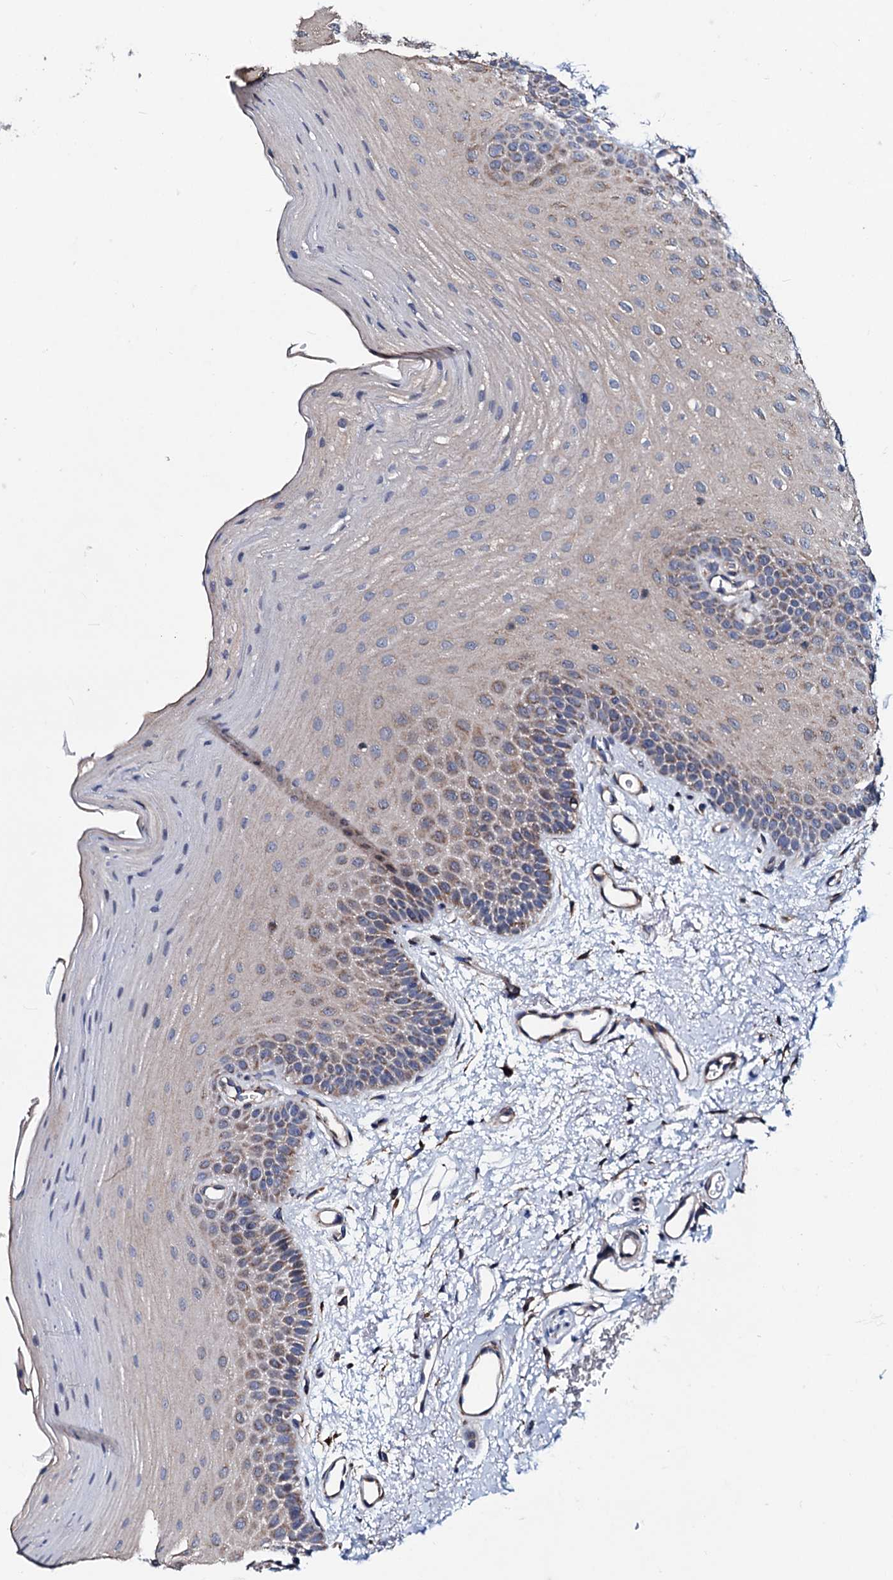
{"staining": {"intensity": "weak", "quantity": "25%-75%", "location": "cytoplasmic/membranous"}, "tissue": "oral mucosa", "cell_type": "Squamous epithelial cells", "image_type": "normal", "snomed": [{"axis": "morphology", "description": "Normal tissue, NOS"}, {"axis": "topography", "description": "Oral tissue"}], "caption": "Protein staining by immunohistochemistry reveals weak cytoplasmic/membranous positivity in about 25%-75% of squamous epithelial cells in unremarkable oral mucosa.", "gene": "COA4", "patient": {"sex": "male", "age": 68}}